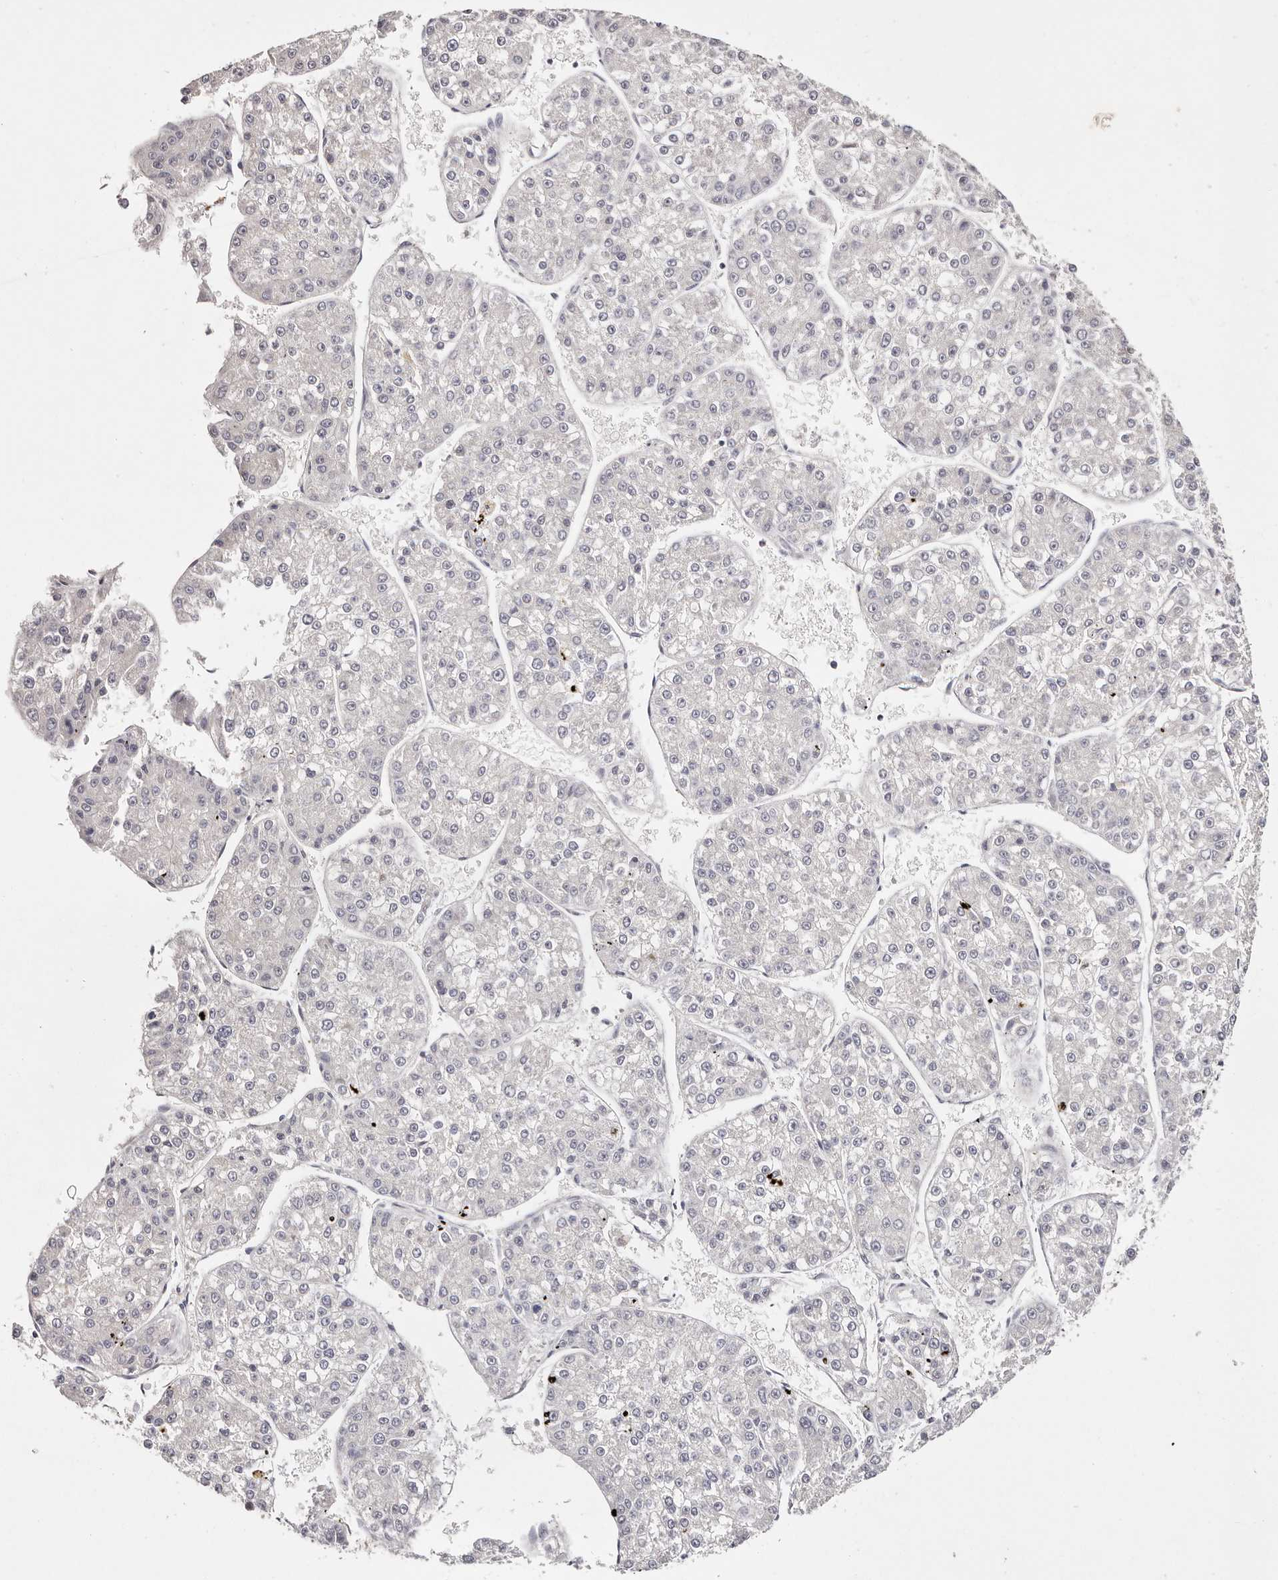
{"staining": {"intensity": "negative", "quantity": "none", "location": "none"}, "tissue": "liver cancer", "cell_type": "Tumor cells", "image_type": "cancer", "snomed": [{"axis": "morphology", "description": "Carcinoma, Hepatocellular, NOS"}, {"axis": "topography", "description": "Liver"}], "caption": "Immunohistochemistry (IHC) micrograph of neoplastic tissue: hepatocellular carcinoma (liver) stained with DAB (3,3'-diaminobenzidine) exhibits no significant protein expression in tumor cells.", "gene": "IQGAP3", "patient": {"sex": "female", "age": 73}}